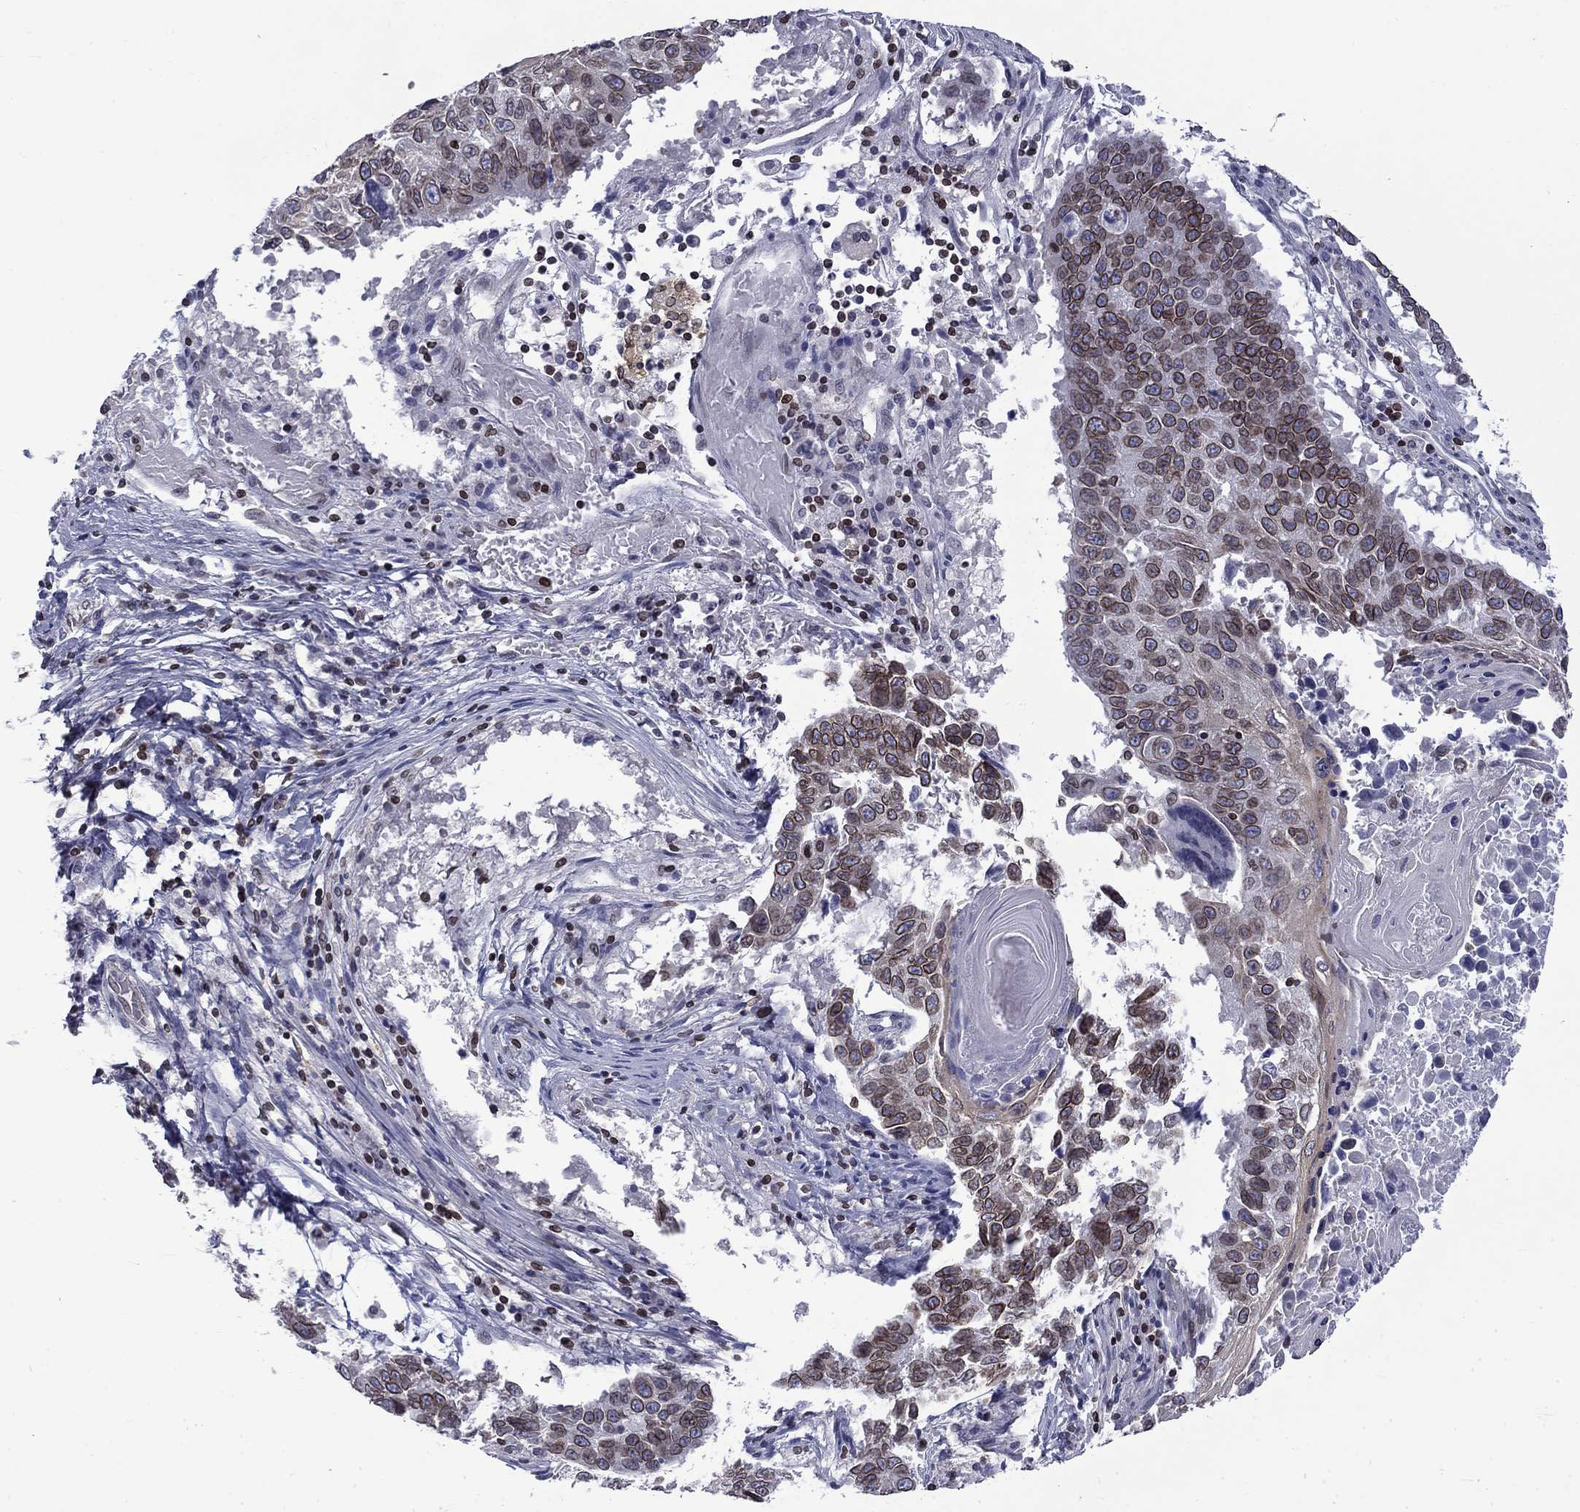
{"staining": {"intensity": "strong", "quantity": "25%-75%", "location": "cytoplasmic/membranous,nuclear"}, "tissue": "lung cancer", "cell_type": "Tumor cells", "image_type": "cancer", "snomed": [{"axis": "morphology", "description": "Squamous cell carcinoma, NOS"}, {"axis": "topography", "description": "Lung"}], "caption": "Protein expression analysis of lung cancer reveals strong cytoplasmic/membranous and nuclear positivity in approximately 25%-75% of tumor cells.", "gene": "SLA", "patient": {"sex": "male", "age": 73}}